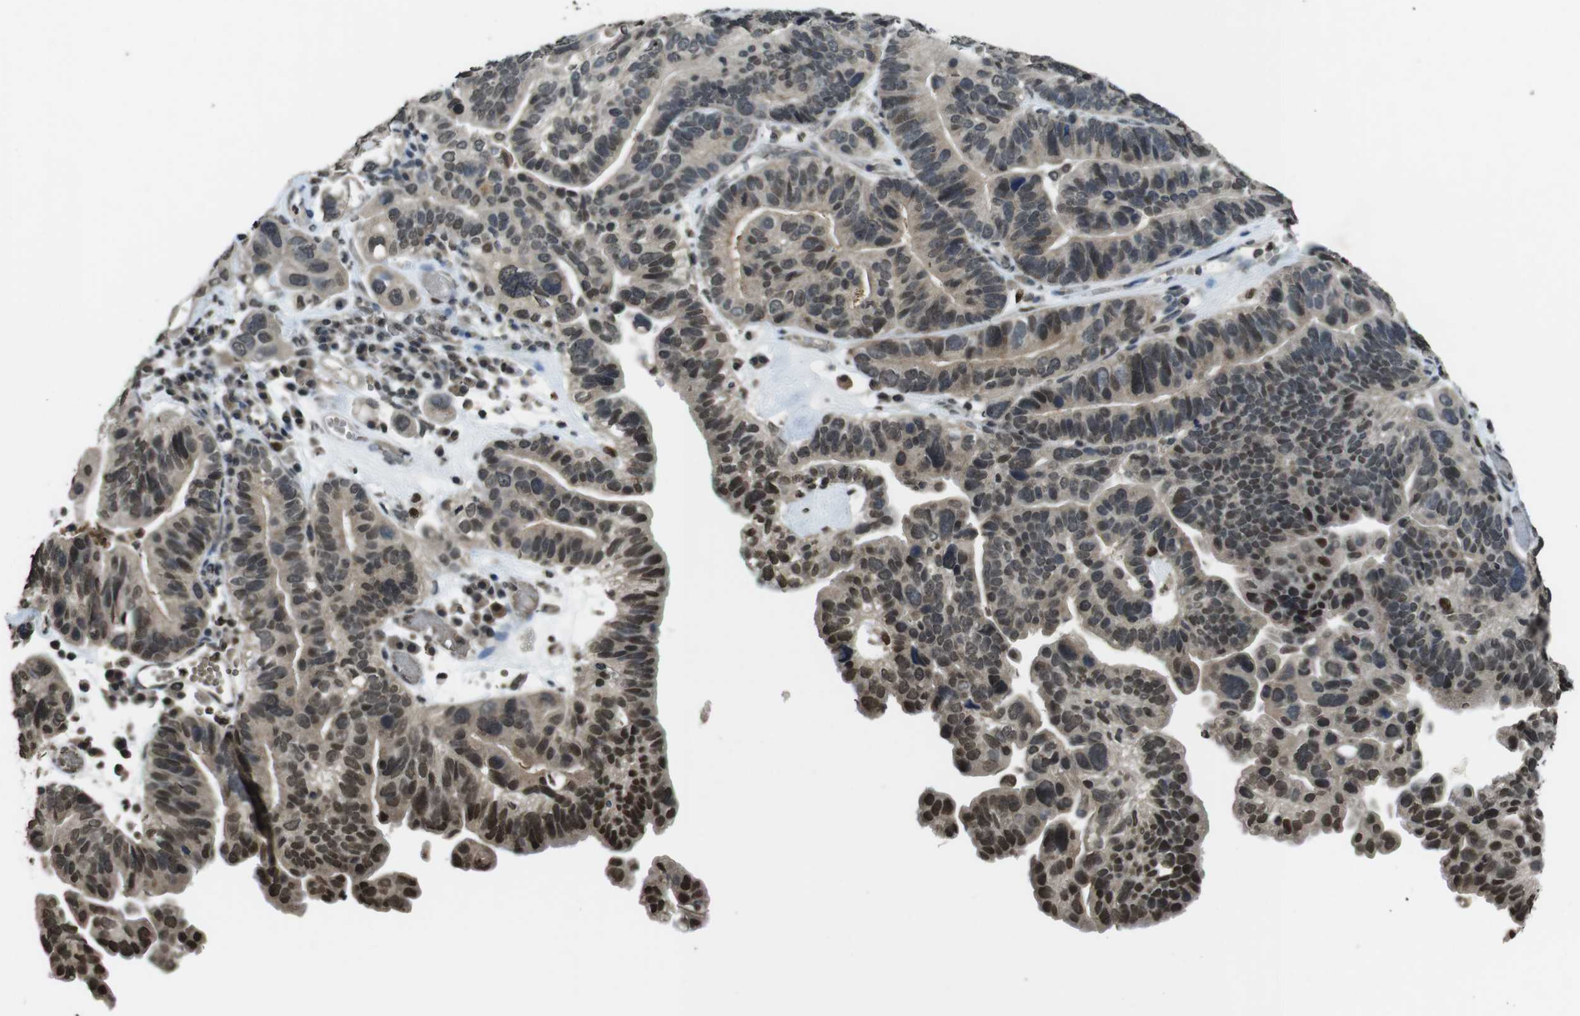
{"staining": {"intensity": "strong", "quantity": "<25%", "location": "nuclear"}, "tissue": "ovarian cancer", "cell_type": "Tumor cells", "image_type": "cancer", "snomed": [{"axis": "morphology", "description": "Cystadenocarcinoma, serous, NOS"}, {"axis": "topography", "description": "Ovary"}], "caption": "Tumor cells exhibit medium levels of strong nuclear expression in approximately <25% of cells in serous cystadenocarcinoma (ovarian). (brown staining indicates protein expression, while blue staining denotes nuclei).", "gene": "MAF", "patient": {"sex": "female", "age": 56}}